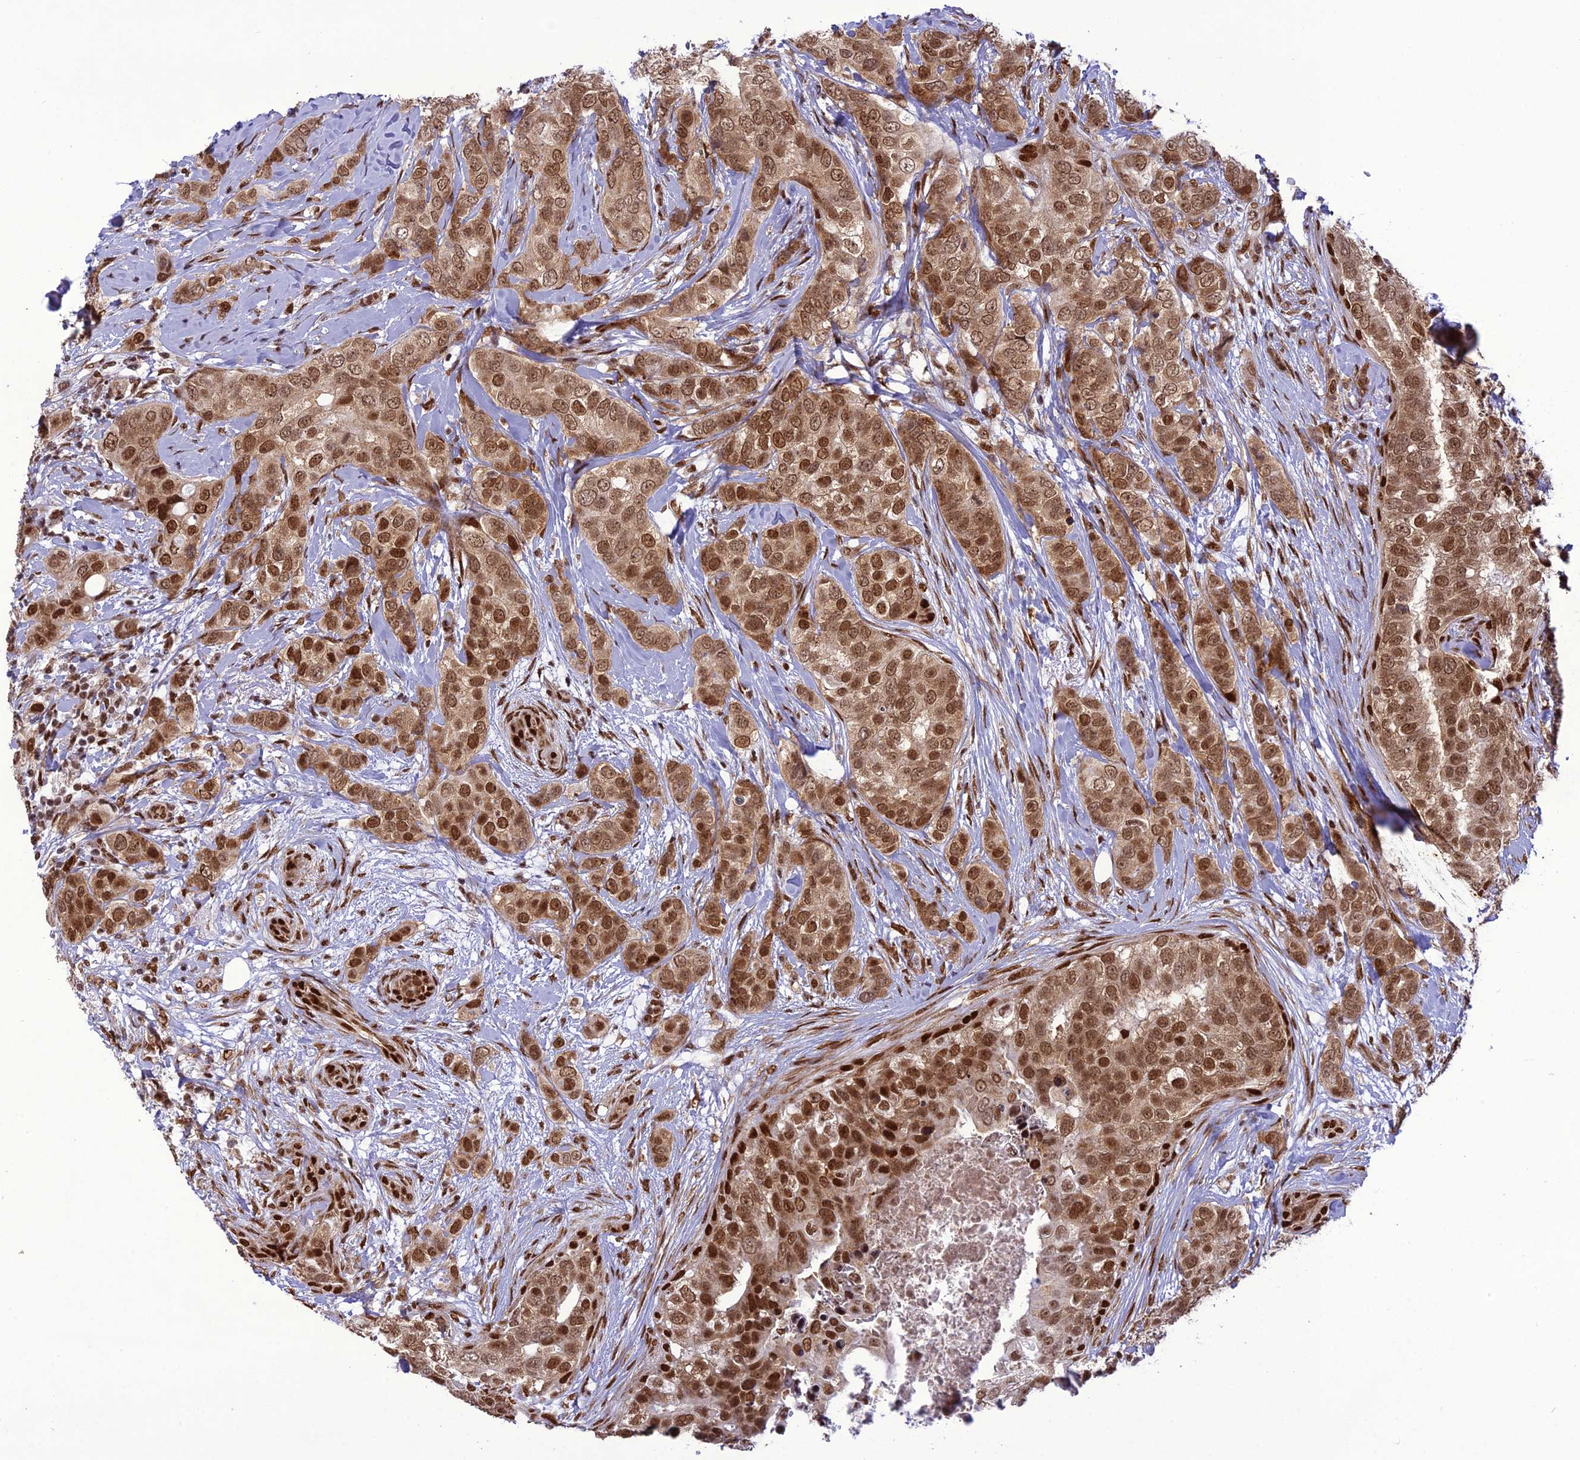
{"staining": {"intensity": "strong", "quantity": ">75%", "location": "cytoplasmic/membranous,nuclear"}, "tissue": "breast cancer", "cell_type": "Tumor cells", "image_type": "cancer", "snomed": [{"axis": "morphology", "description": "Lobular carcinoma"}, {"axis": "topography", "description": "Breast"}], "caption": "Immunohistochemistry photomicrograph of neoplastic tissue: lobular carcinoma (breast) stained using immunohistochemistry displays high levels of strong protein expression localized specifically in the cytoplasmic/membranous and nuclear of tumor cells, appearing as a cytoplasmic/membranous and nuclear brown color.", "gene": "DDX1", "patient": {"sex": "female", "age": 51}}